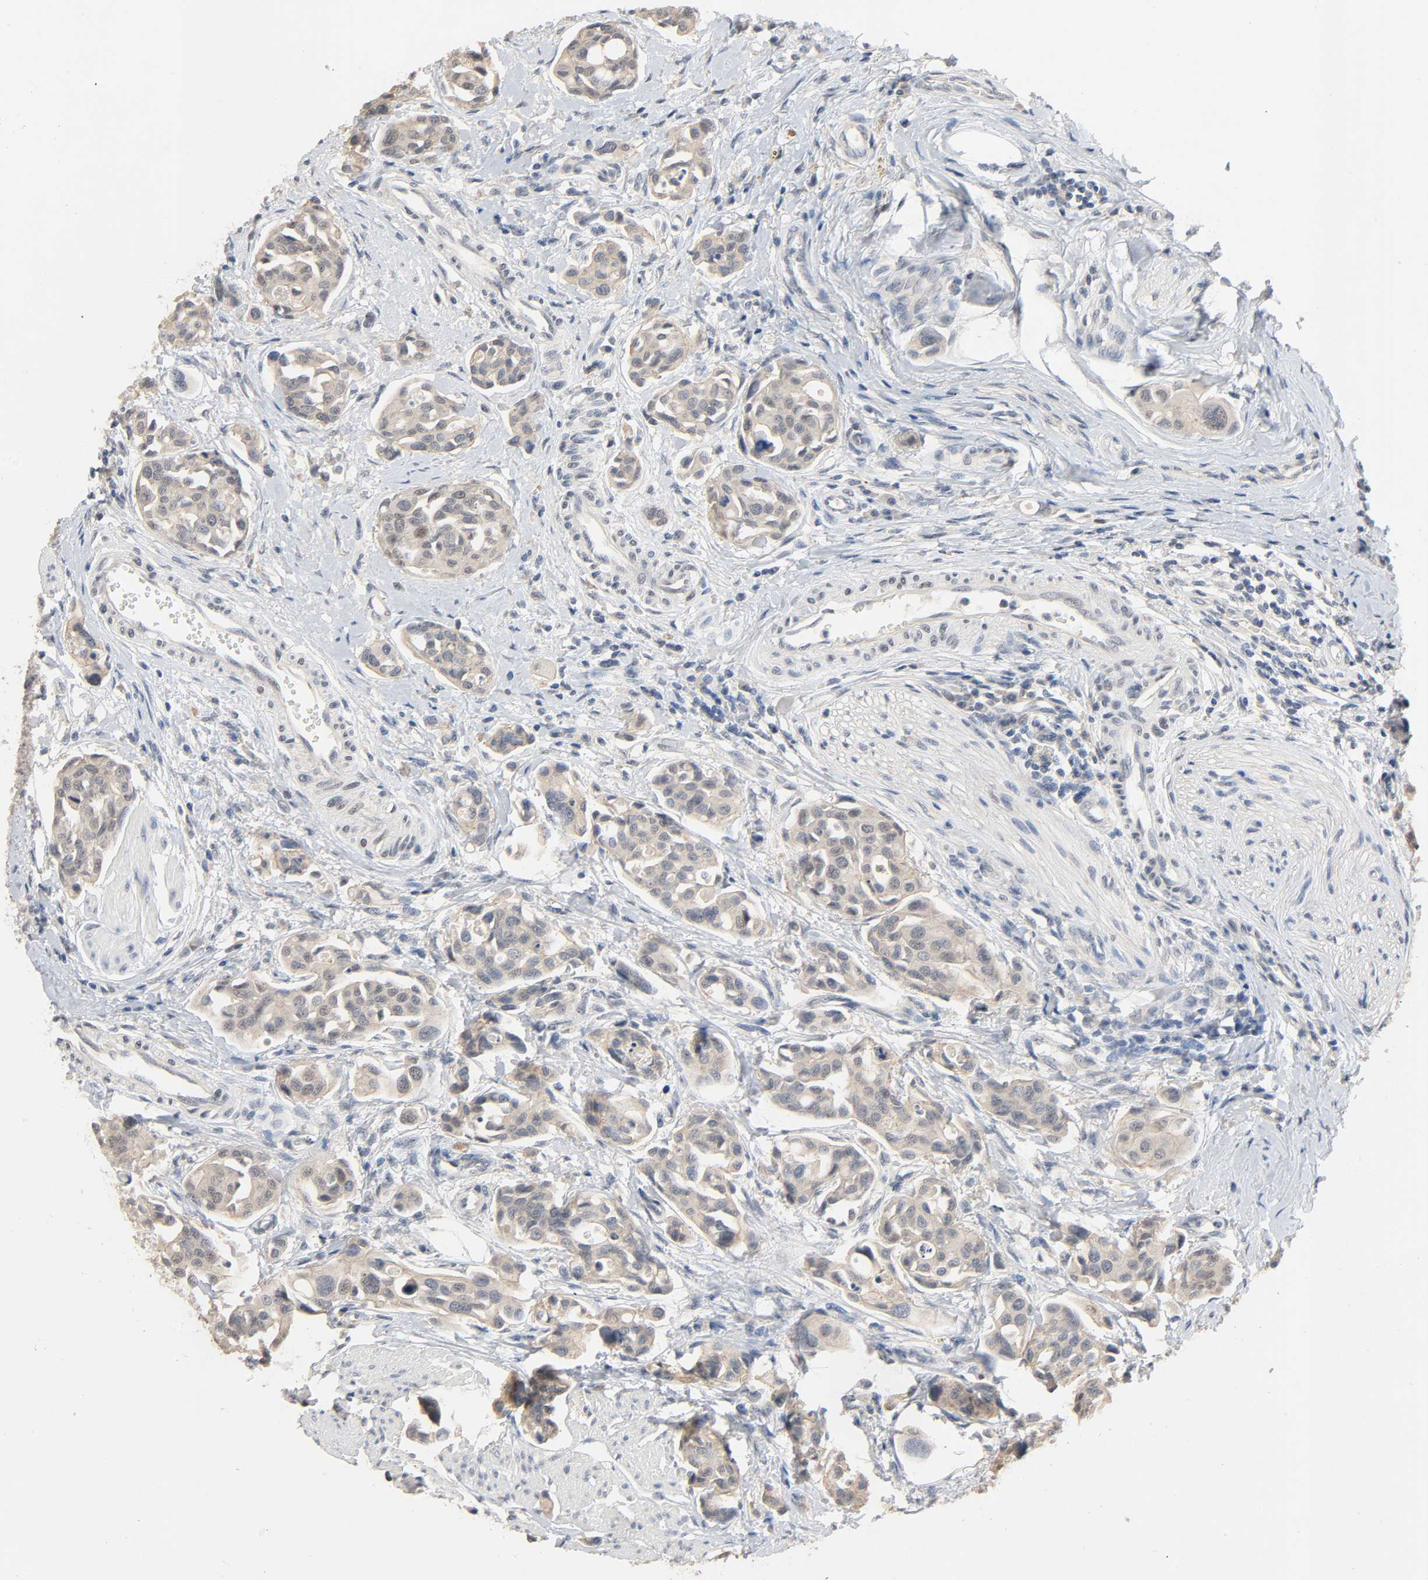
{"staining": {"intensity": "weak", "quantity": "25%-75%", "location": "cytoplasmic/membranous"}, "tissue": "urothelial cancer", "cell_type": "Tumor cells", "image_type": "cancer", "snomed": [{"axis": "morphology", "description": "Urothelial carcinoma, High grade"}, {"axis": "topography", "description": "Urinary bladder"}], "caption": "A high-resolution image shows IHC staining of urothelial carcinoma (high-grade), which demonstrates weak cytoplasmic/membranous expression in approximately 25%-75% of tumor cells. (IHC, brightfield microscopy, high magnification).", "gene": "MAGEA8", "patient": {"sex": "male", "age": 78}}